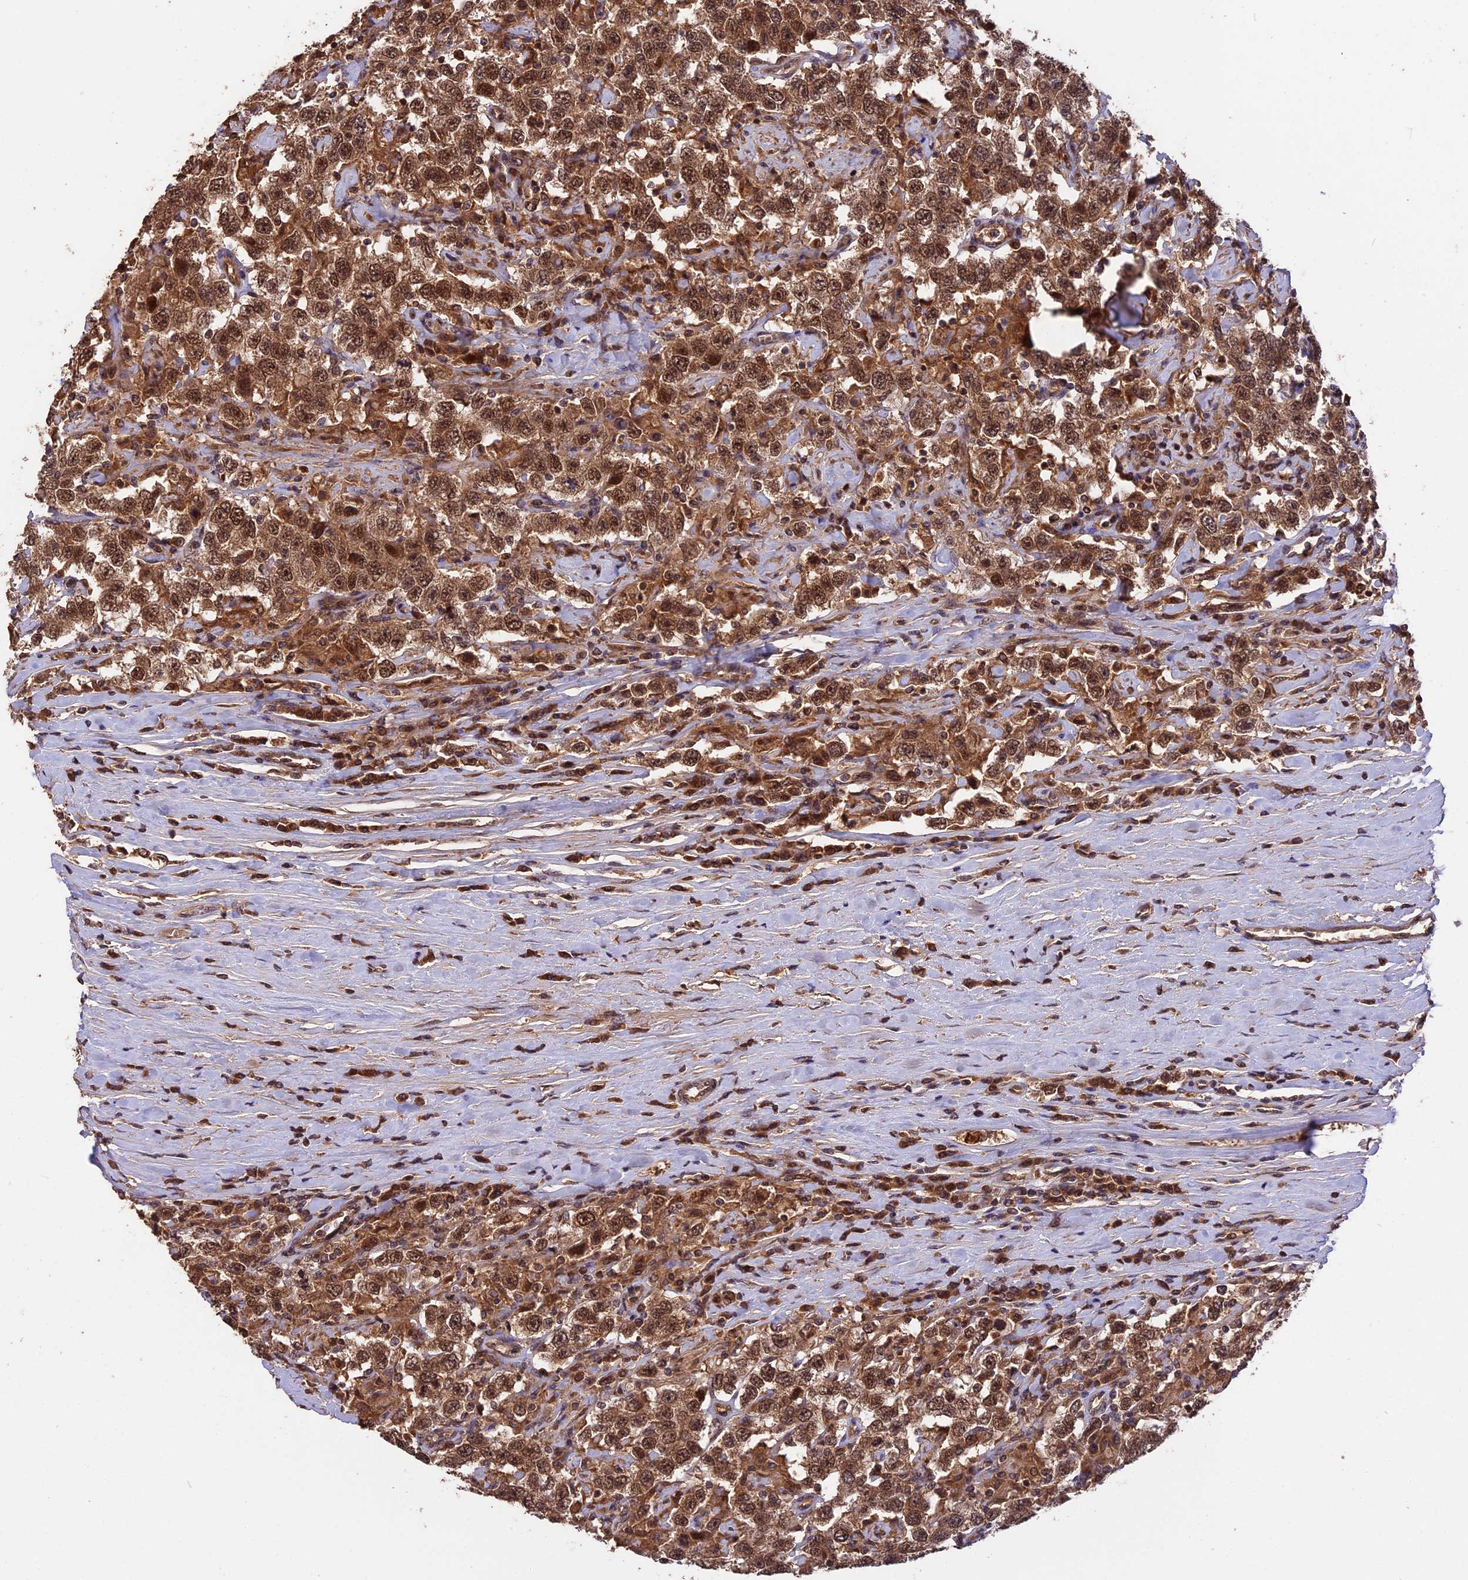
{"staining": {"intensity": "strong", "quantity": ">75%", "location": "cytoplasmic/membranous,nuclear"}, "tissue": "testis cancer", "cell_type": "Tumor cells", "image_type": "cancer", "snomed": [{"axis": "morphology", "description": "Seminoma, NOS"}, {"axis": "topography", "description": "Testis"}], "caption": "This micrograph displays immunohistochemistry (IHC) staining of human seminoma (testis), with high strong cytoplasmic/membranous and nuclear positivity in approximately >75% of tumor cells.", "gene": "ESCO1", "patient": {"sex": "male", "age": 41}}